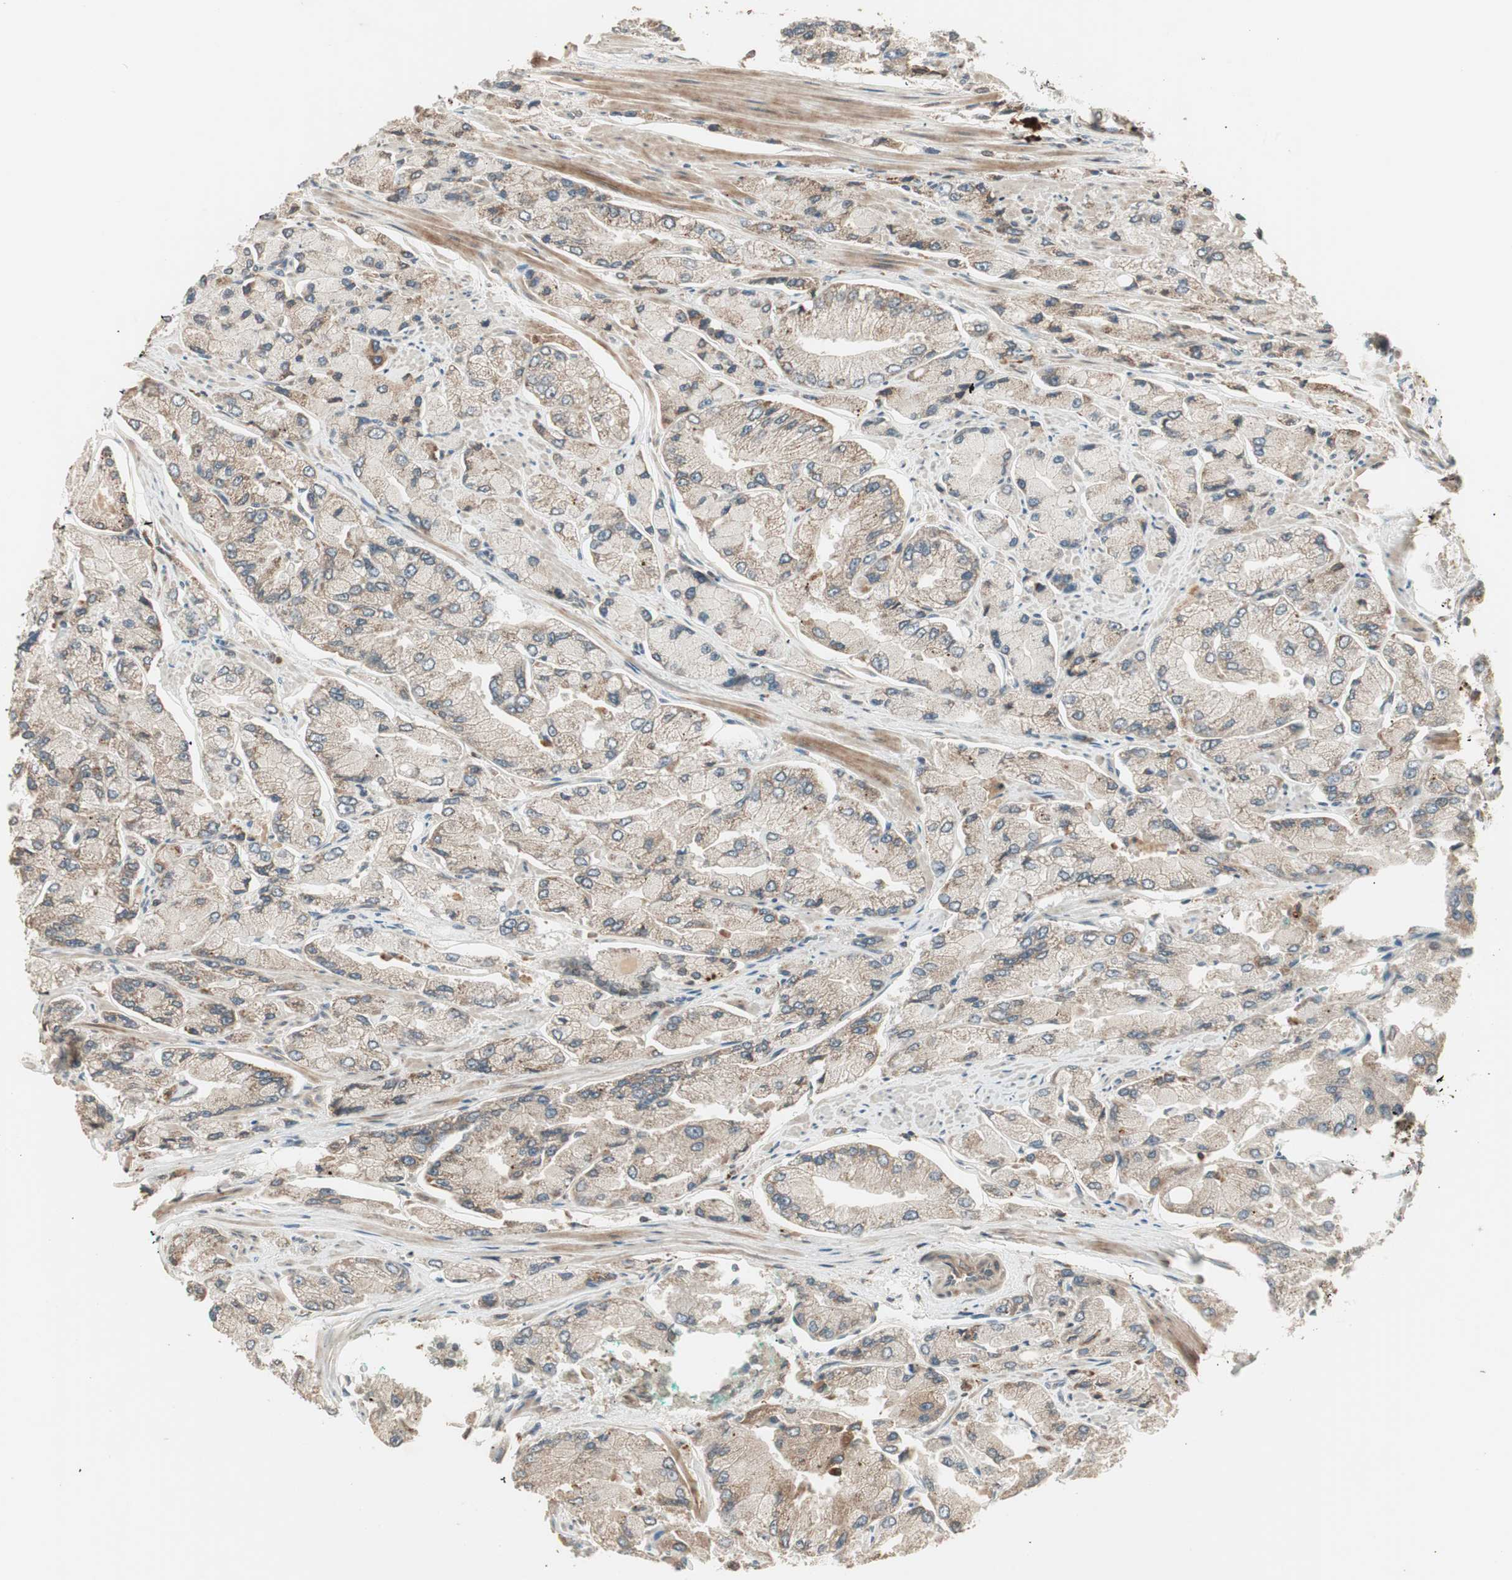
{"staining": {"intensity": "weak", "quantity": ">75%", "location": "cytoplasmic/membranous"}, "tissue": "prostate cancer", "cell_type": "Tumor cells", "image_type": "cancer", "snomed": [{"axis": "morphology", "description": "Adenocarcinoma, High grade"}, {"axis": "topography", "description": "Prostate"}], "caption": "Weak cytoplasmic/membranous expression is identified in about >75% of tumor cells in high-grade adenocarcinoma (prostate). (Brightfield microscopy of DAB IHC at high magnification).", "gene": "SFRP1", "patient": {"sex": "male", "age": 58}}